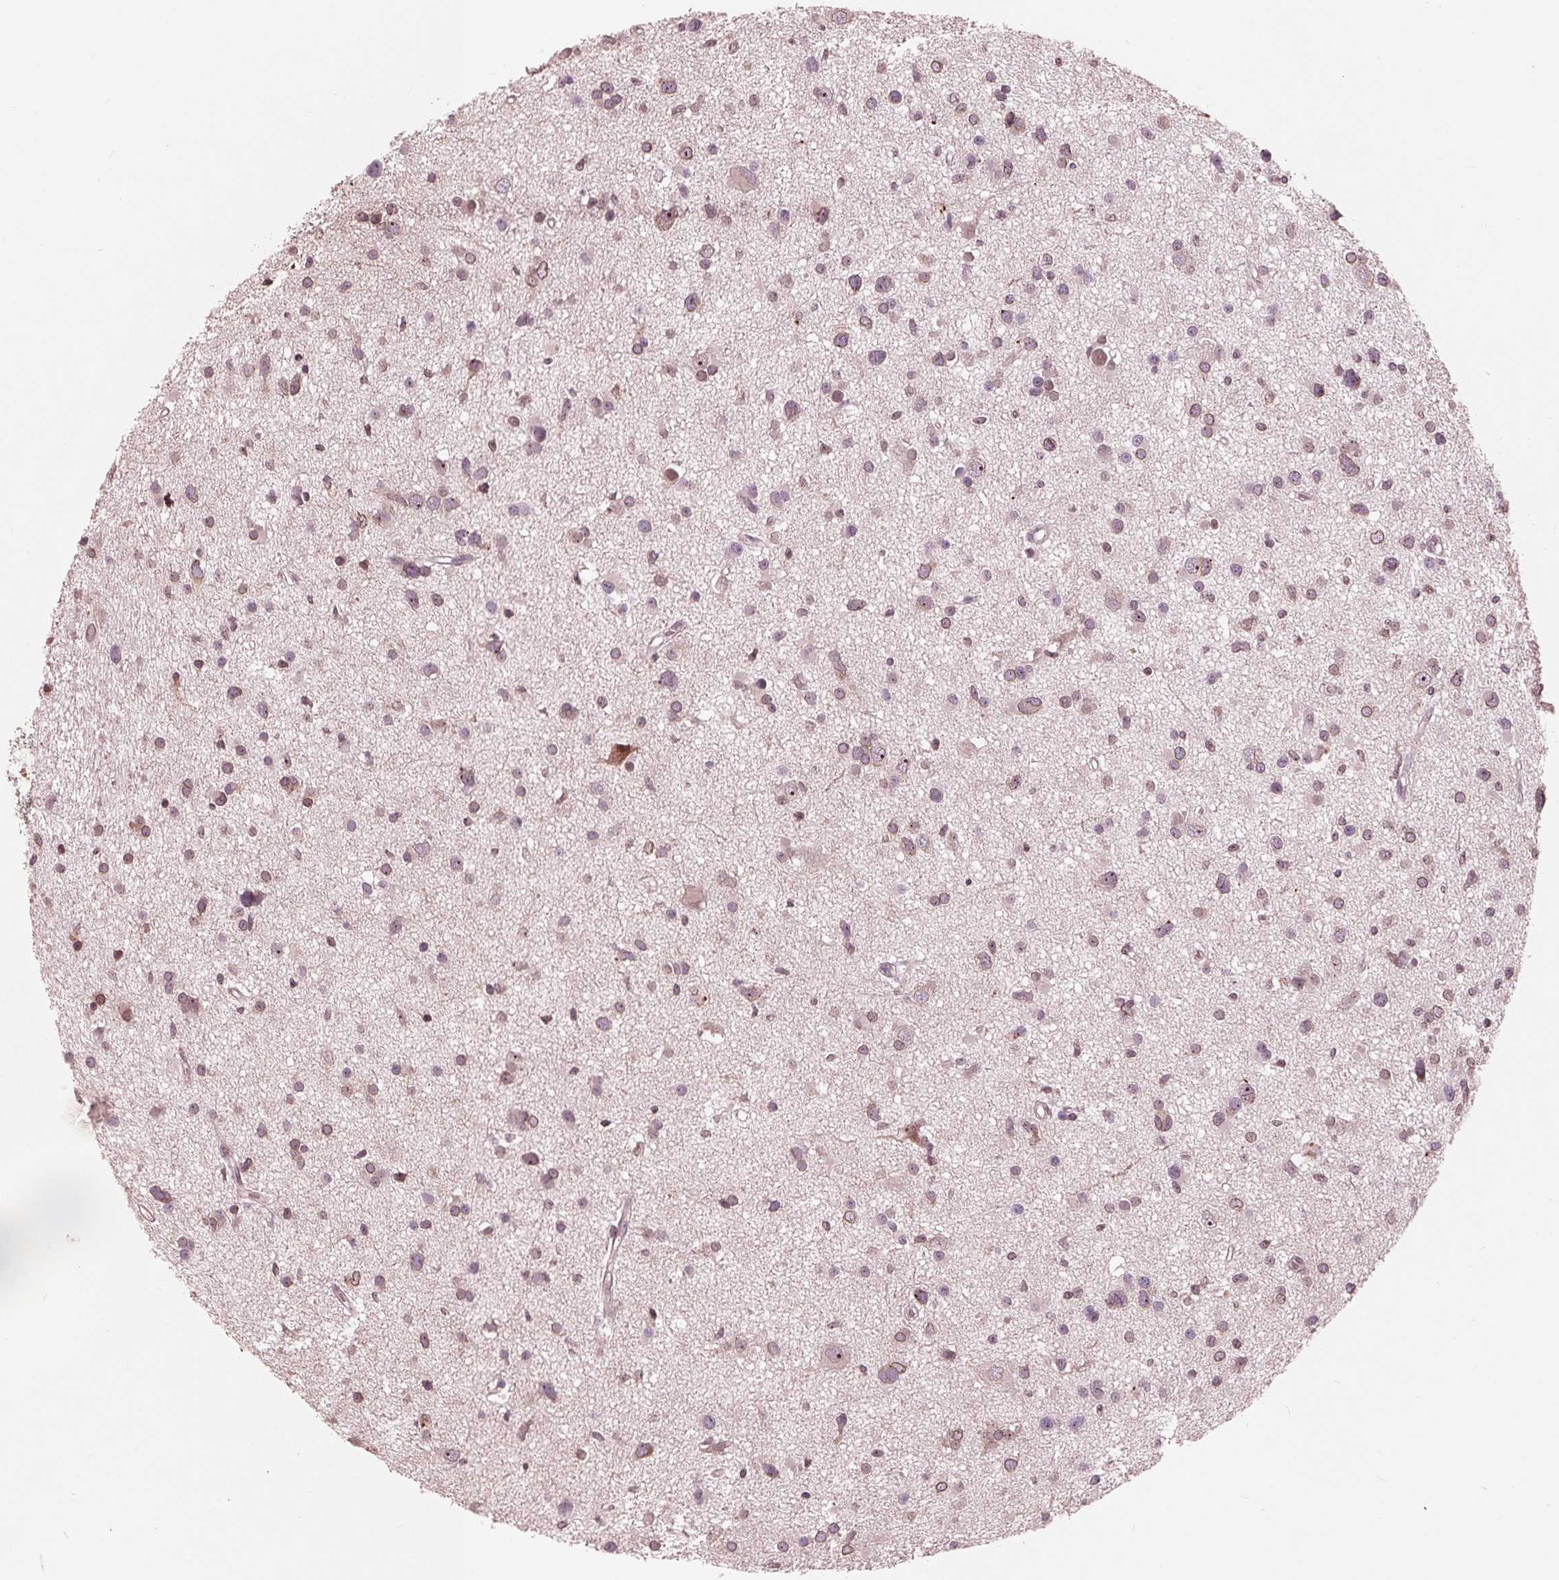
{"staining": {"intensity": "weak", "quantity": ">75%", "location": "cytoplasmic/membranous,nuclear"}, "tissue": "glioma", "cell_type": "Tumor cells", "image_type": "cancer", "snomed": [{"axis": "morphology", "description": "Glioma, malignant, High grade"}, {"axis": "topography", "description": "Brain"}], "caption": "This histopathology image reveals IHC staining of glioma, with low weak cytoplasmic/membranous and nuclear staining in about >75% of tumor cells.", "gene": "NUP210", "patient": {"sex": "male", "age": 54}}